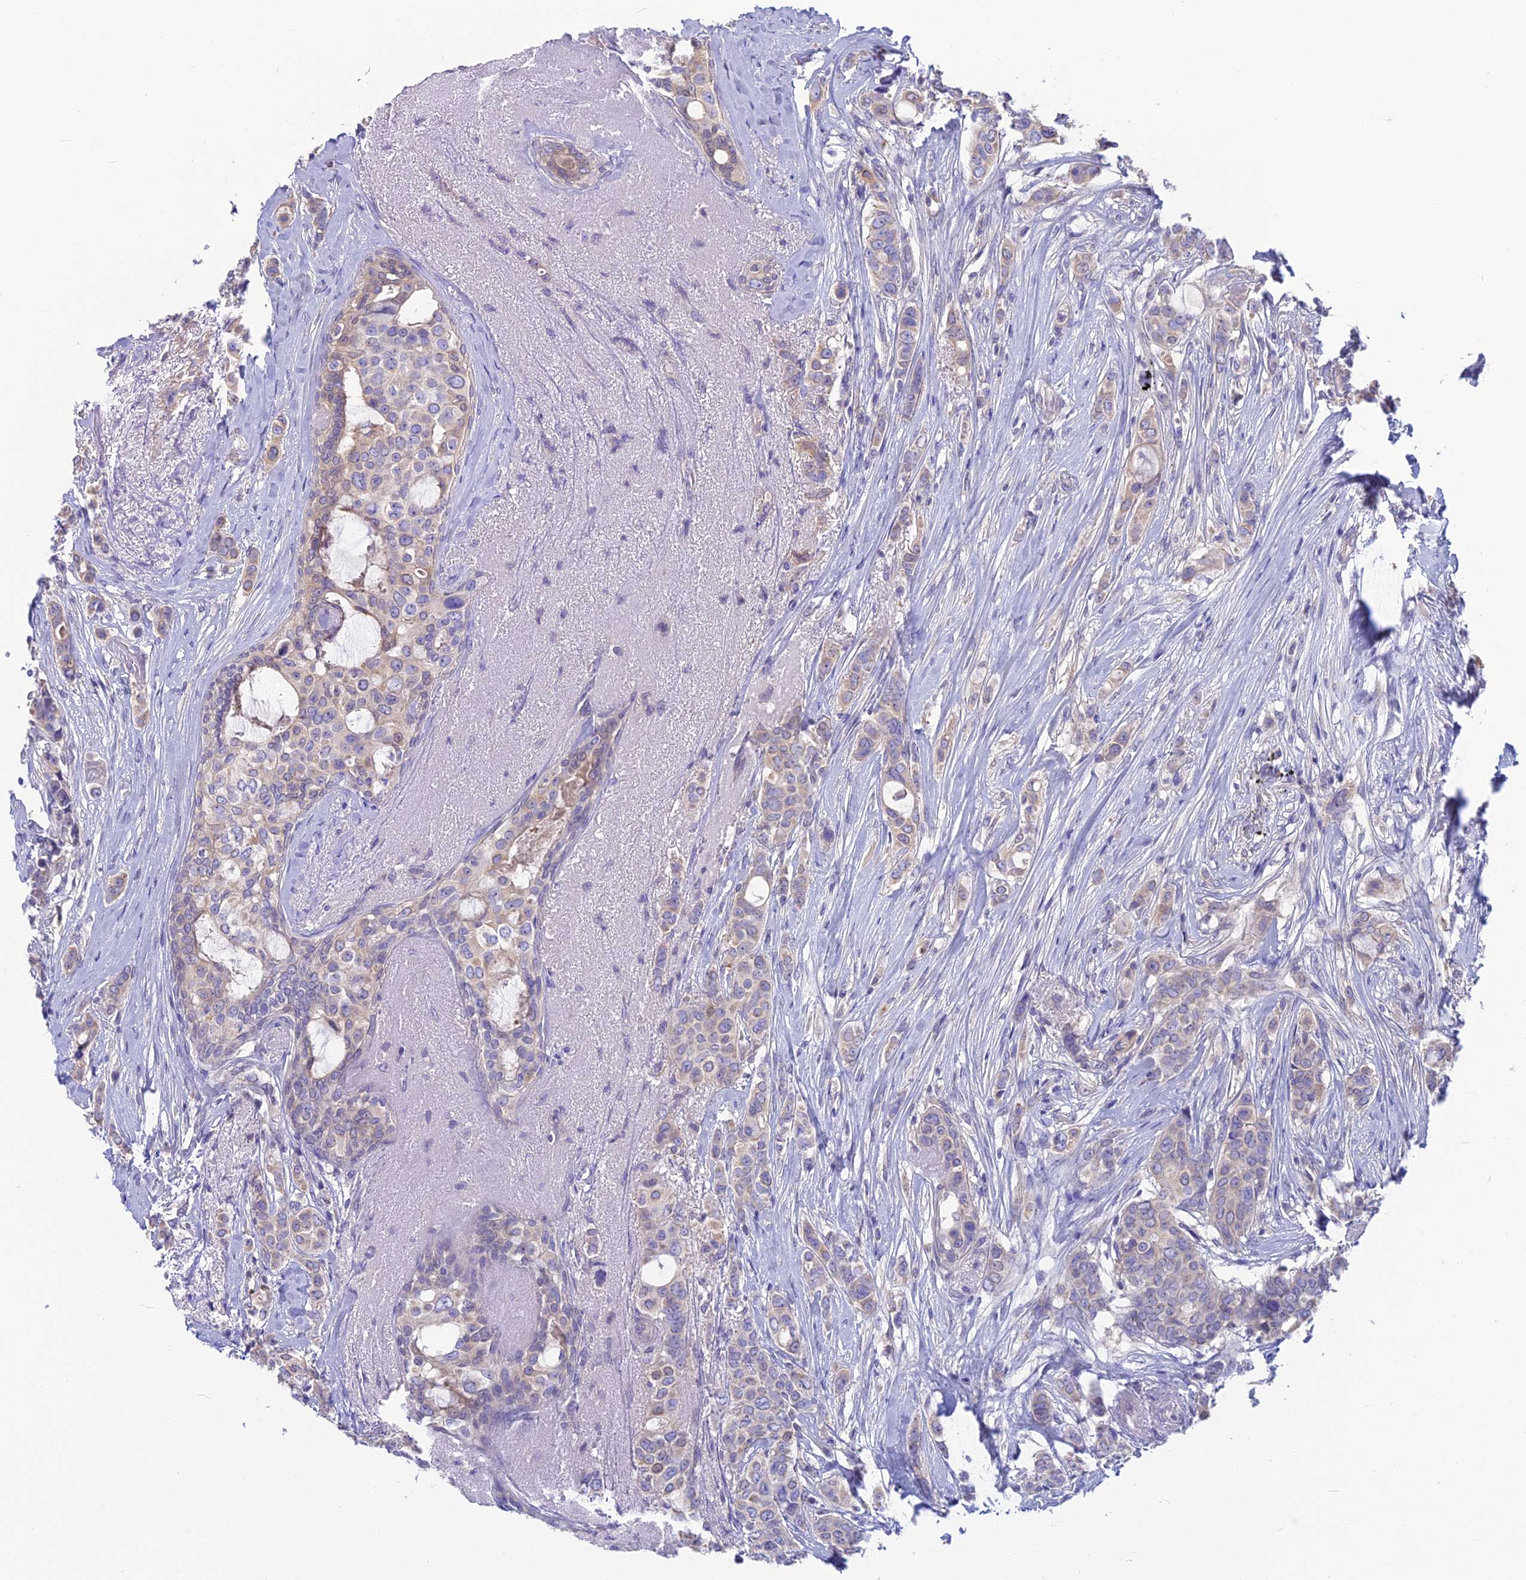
{"staining": {"intensity": "negative", "quantity": "none", "location": "none"}, "tissue": "breast cancer", "cell_type": "Tumor cells", "image_type": "cancer", "snomed": [{"axis": "morphology", "description": "Lobular carcinoma"}, {"axis": "topography", "description": "Breast"}], "caption": "This is a micrograph of IHC staining of lobular carcinoma (breast), which shows no staining in tumor cells.", "gene": "SNAP91", "patient": {"sex": "female", "age": 51}}